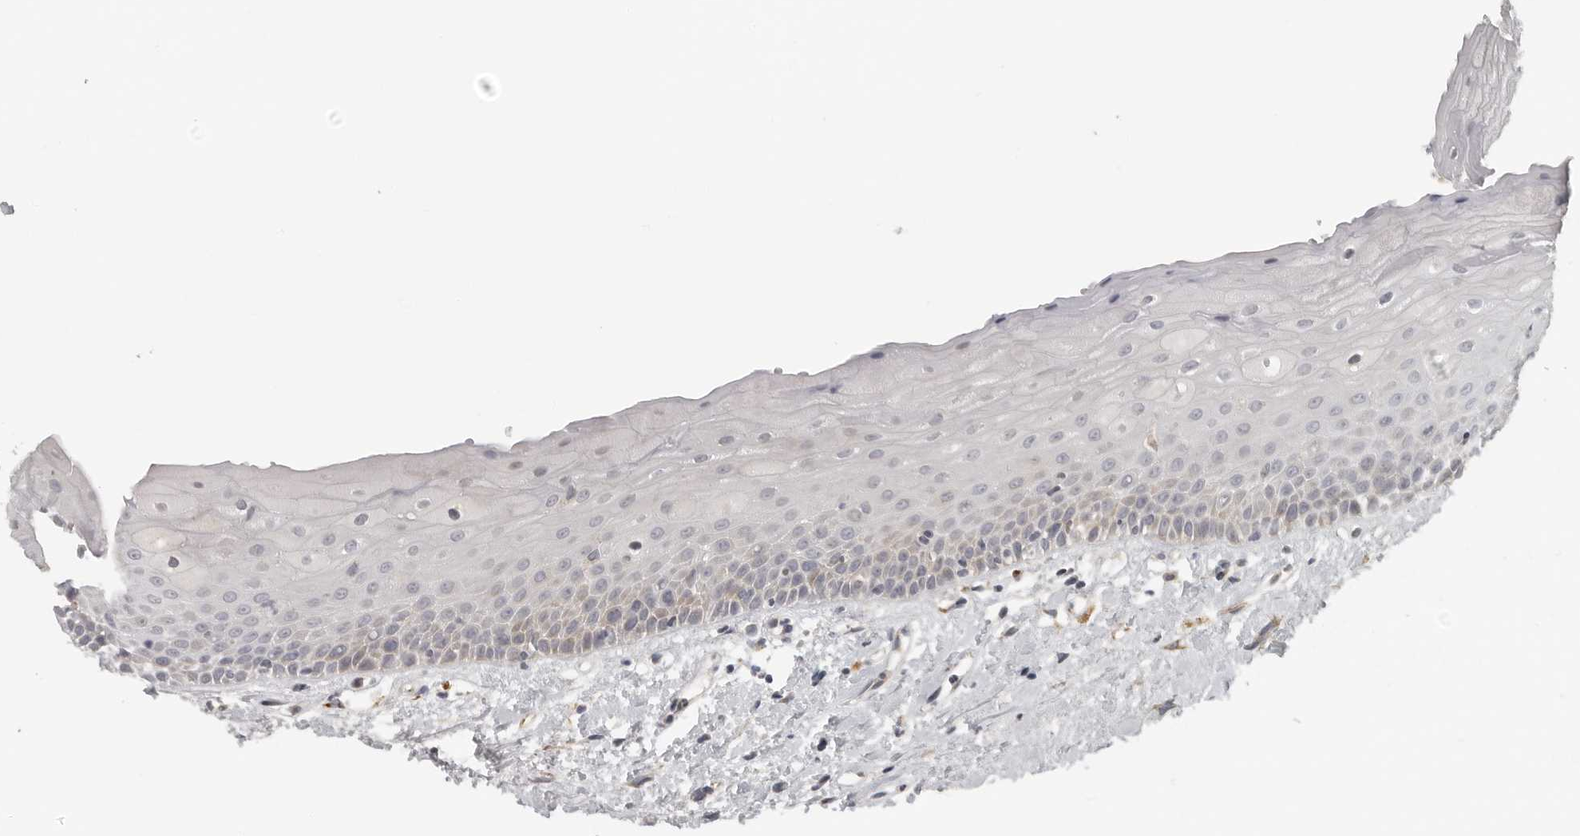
{"staining": {"intensity": "negative", "quantity": "none", "location": "none"}, "tissue": "oral mucosa", "cell_type": "Squamous epithelial cells", "image_type": "normal", "snomed": [{"axis": "morphology", "description": "Normal tissue, NOS"}, {"axis": "topography", "description": "Oral tissue"}], "caption": "Squamous epithelial cells show no significant positivity in benign oral mucosa. (DAB IHC visualized using brightfield microscopy, high magnification).", "gene": "RXFP3", "patient": {"sex": "female", "age": 76}}